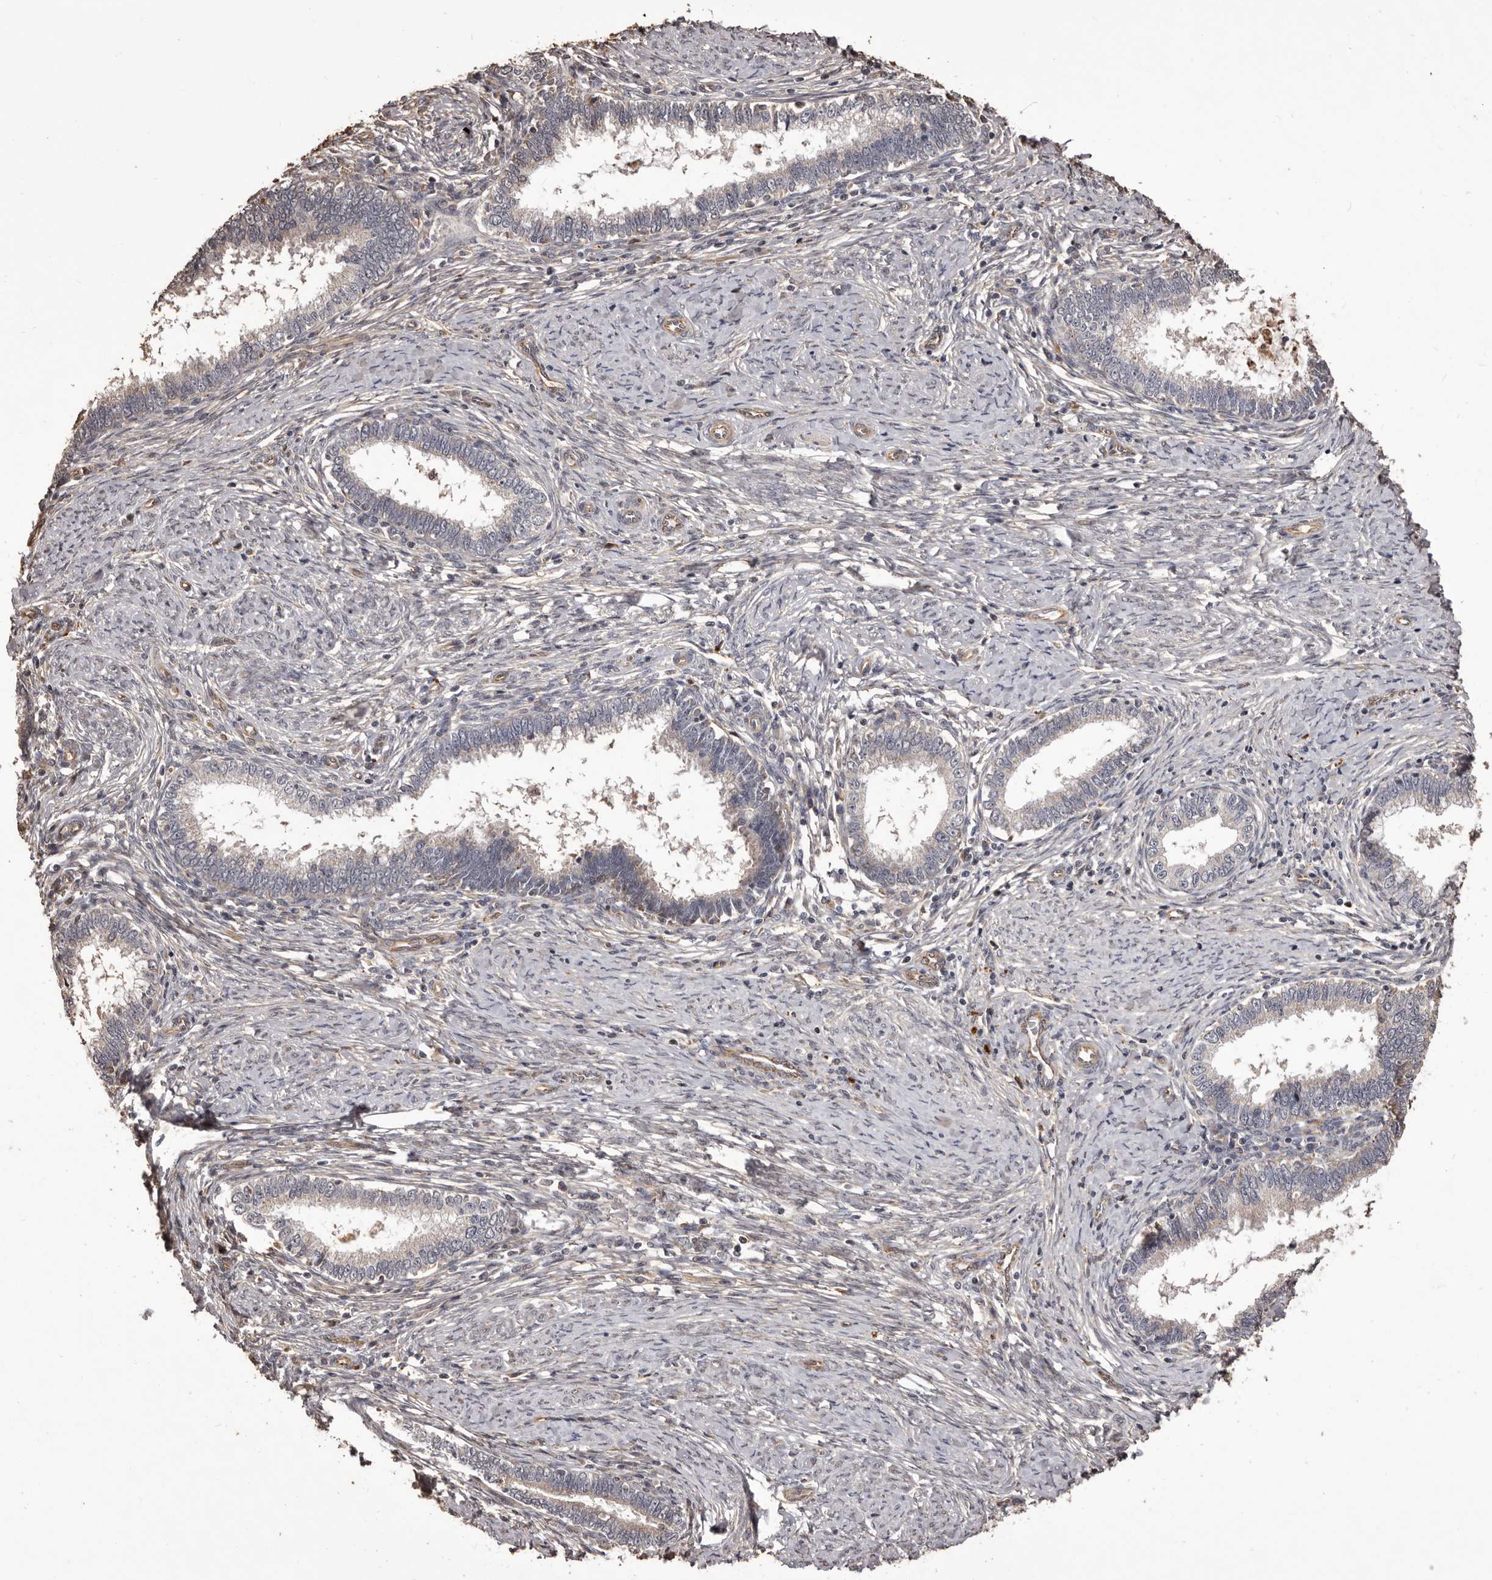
{"staining": {"intensity": "negative", "quantity": "none", "location": "none"}, "tissue": "cervical cancer", "cell_type": "Tumor cells", "image_type": "cancer", "snomed": [{"axis": "morphology", "description": "Adenocarcinoma, NOS"}, {"axis": "topography", "description": "Cervix"}], "caption": "This is an immunohistochemistry (IHC) image of human cervical adenocarcinoma. There is no staining in tumor cells.", "gene": "ALPK1", "patient": {"sex": "female", "age": 36}}